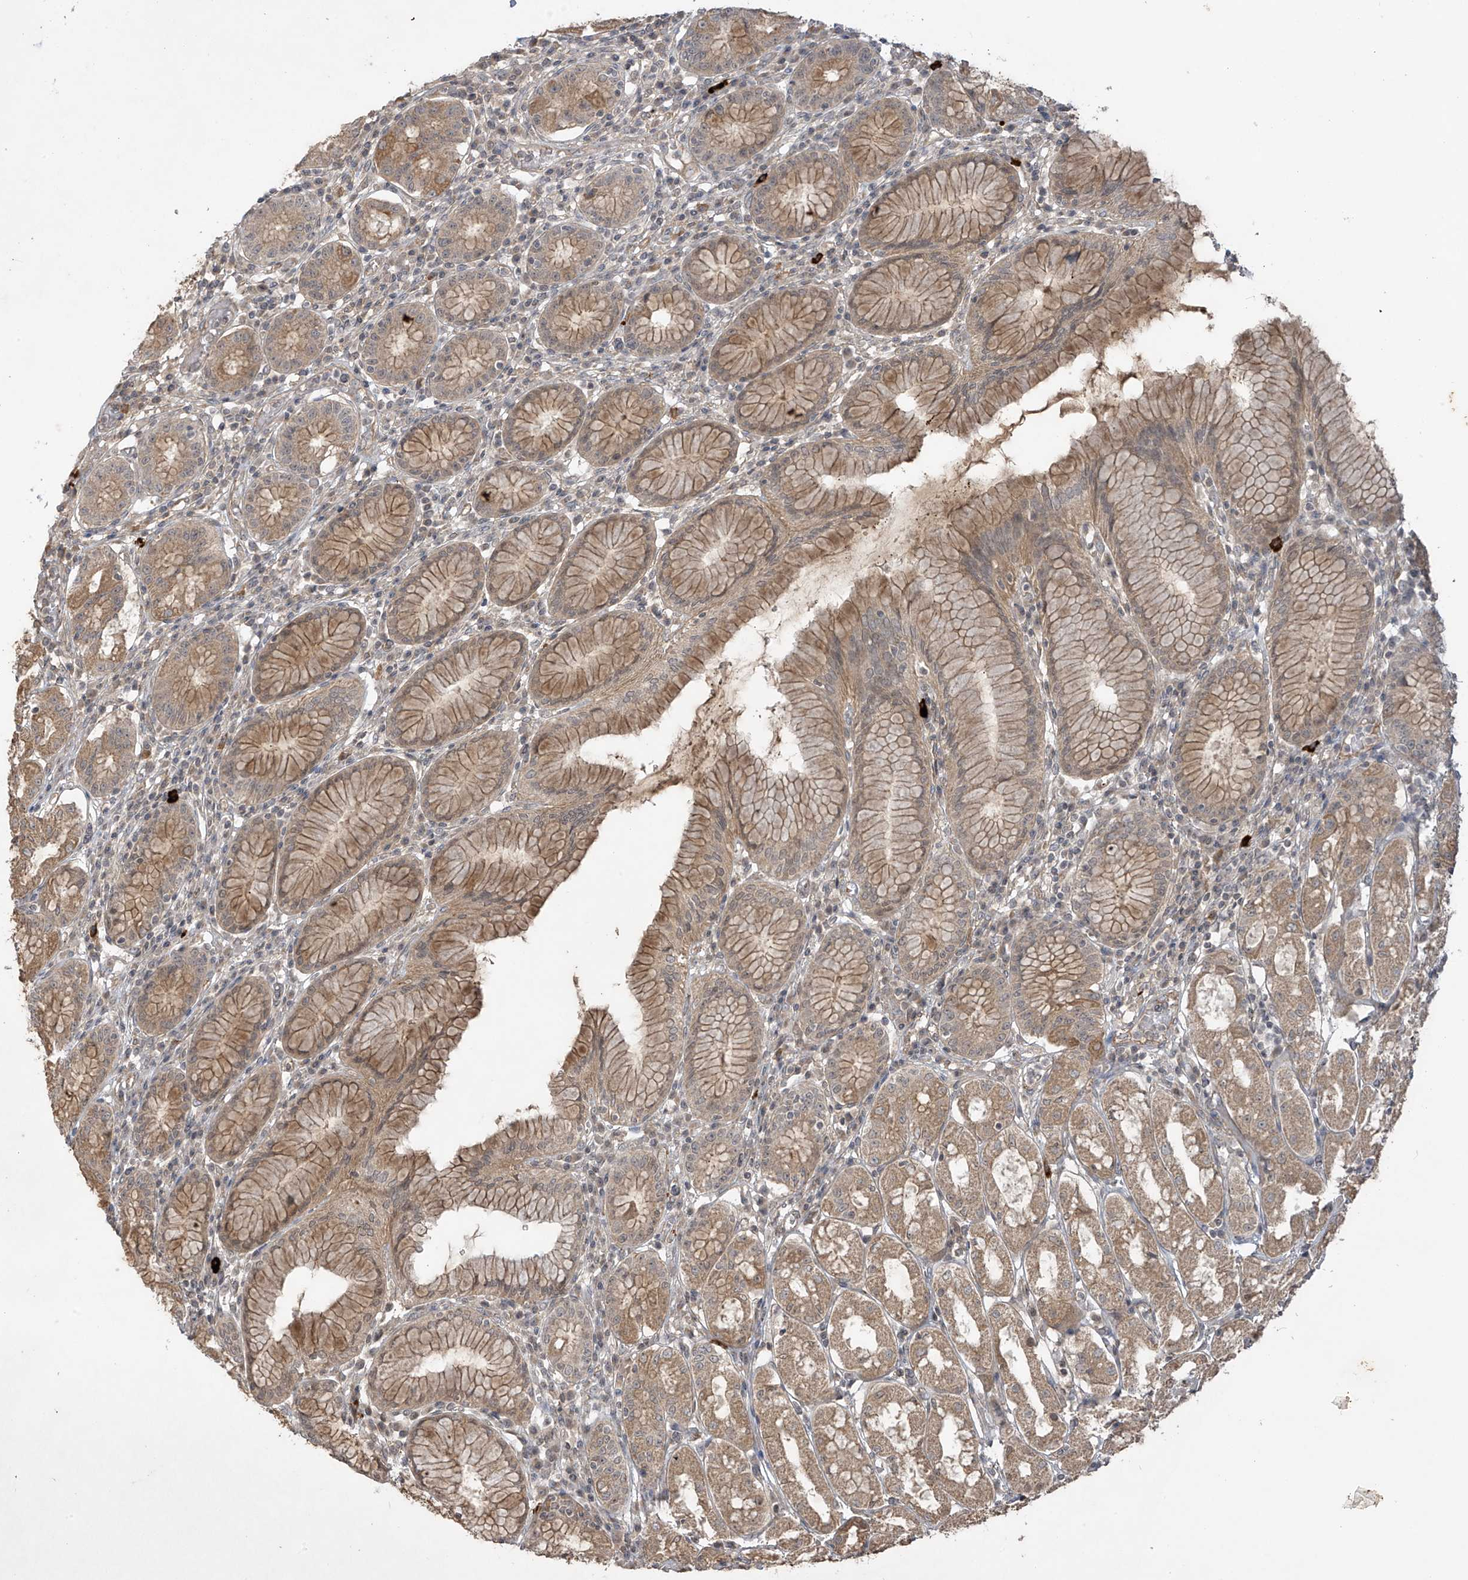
{"staining": {"intensity": "moderate", "quantity": ">75%", "location": "cytoplasmic/membranous"}, "tissue": "stomach", "cell_type": "Glandular cells", "image_type": "normal", "snomed": [{"axis": "morphology", "description": "Normal tissue, NOS"}, {"axis": "topography", "description": "Stomach"}, {"axis": "topography", "description": "Stomach, lower"}], "caption": "Moderate cytoplasmic/membranous expression is appreciated in about >75% of glandular cells in unremarkable stomach.", "gene": "DGKQ", "patient": {"sex": "female", "age": 56}}